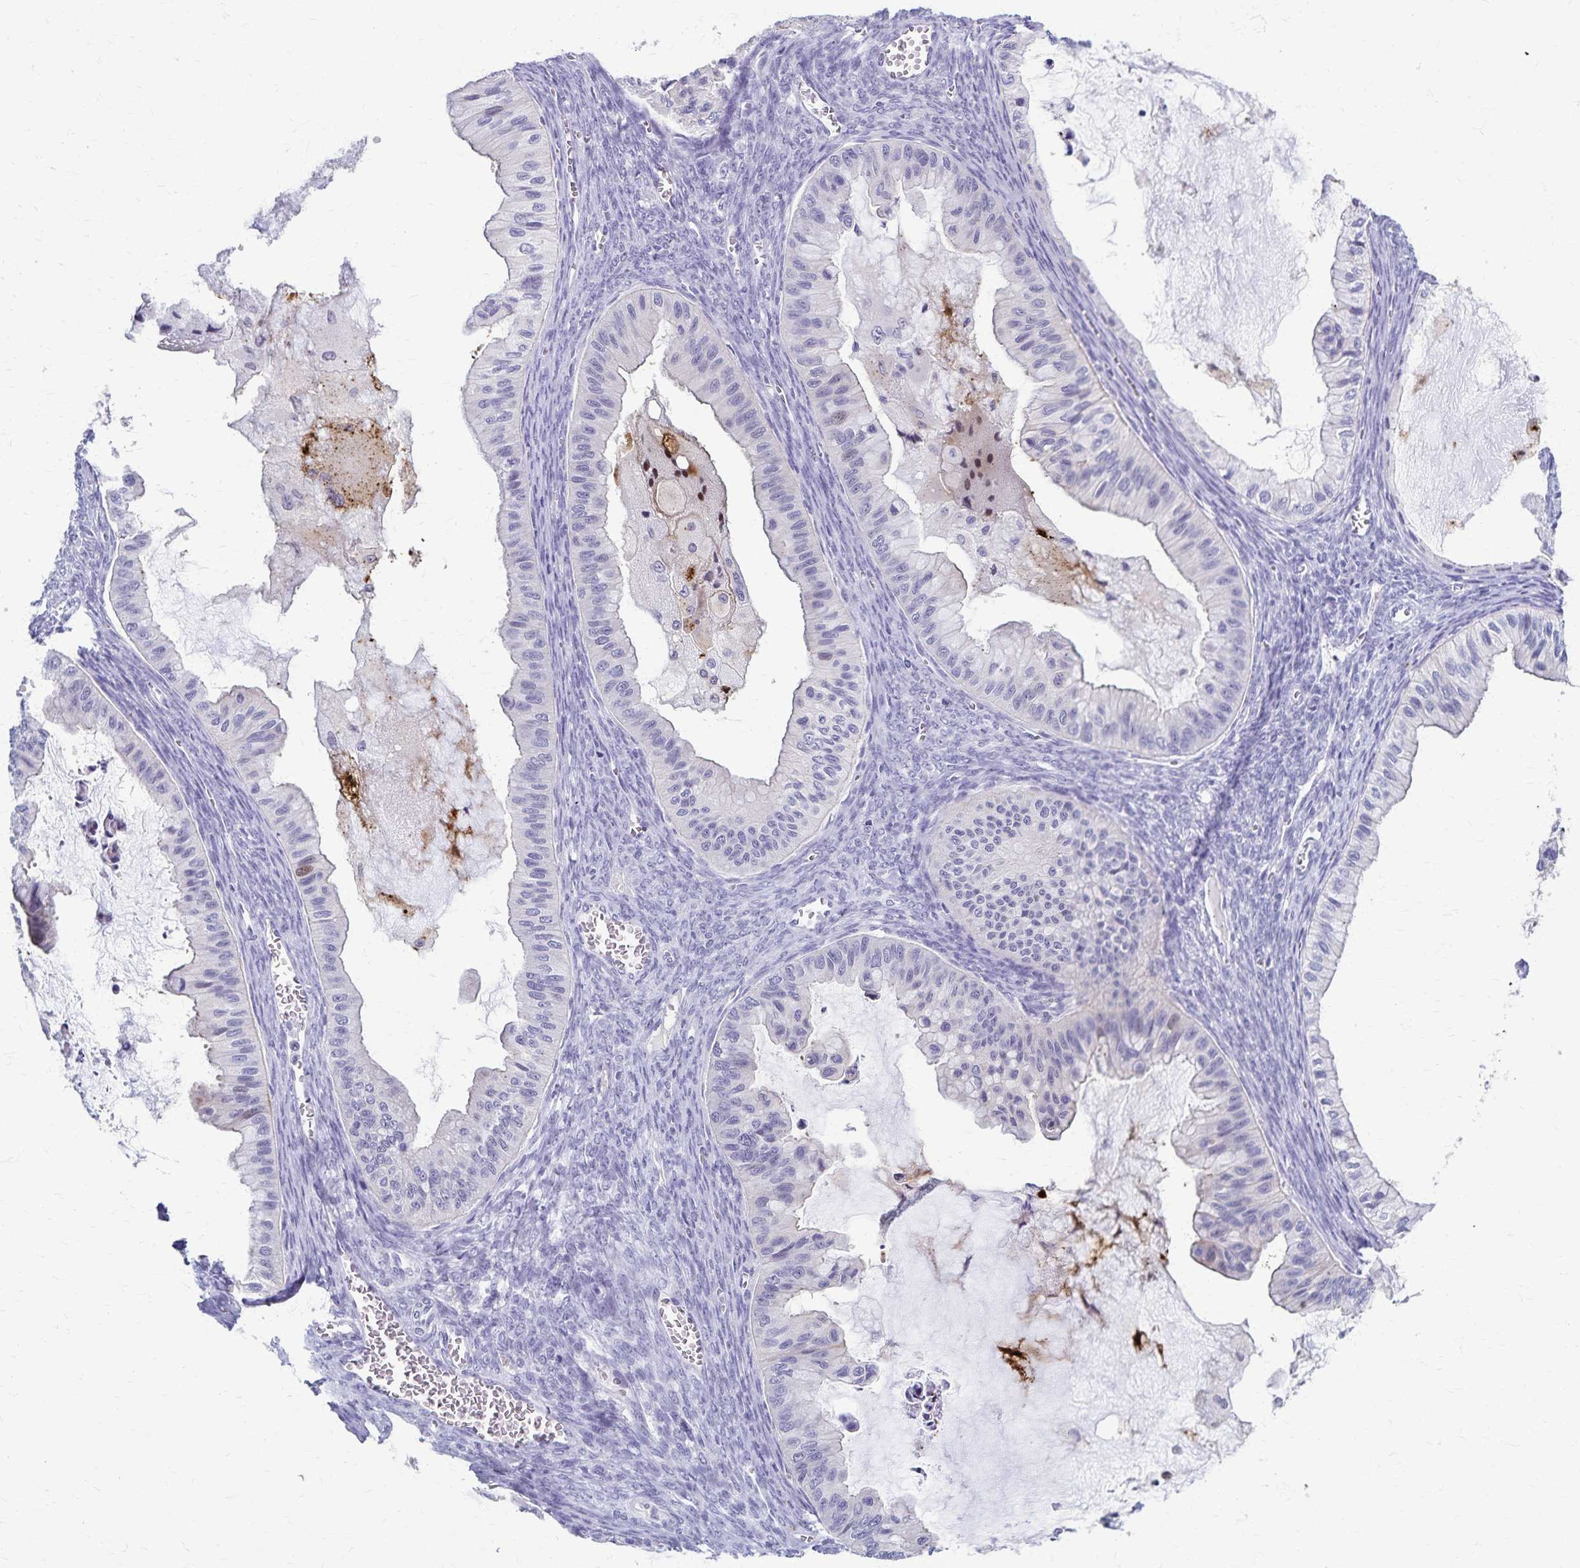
{"staining": {"intensity": "weak", "quantity": "<25%", "location": "cytoplasmic/membranous"}, "tissue": "ovarian cancer", "cell_type": "Tumor cells", "image_type": "cancer", "snomed": [{"axis": "morphology", "description": "Cystadenocarcinoma, mucinous, NOS"}, {"axis": "topography", "description": "Ovary"}], "caption": "DAB (3,3'-diaminobenzidine) immunohistochemical staining of human ovarian cancer (mucinous cystadenocarcinoma) shows no significant staining in tumor cells.", "gene": "TMEM60", "patient": {"sex": "female", "age": 72}}